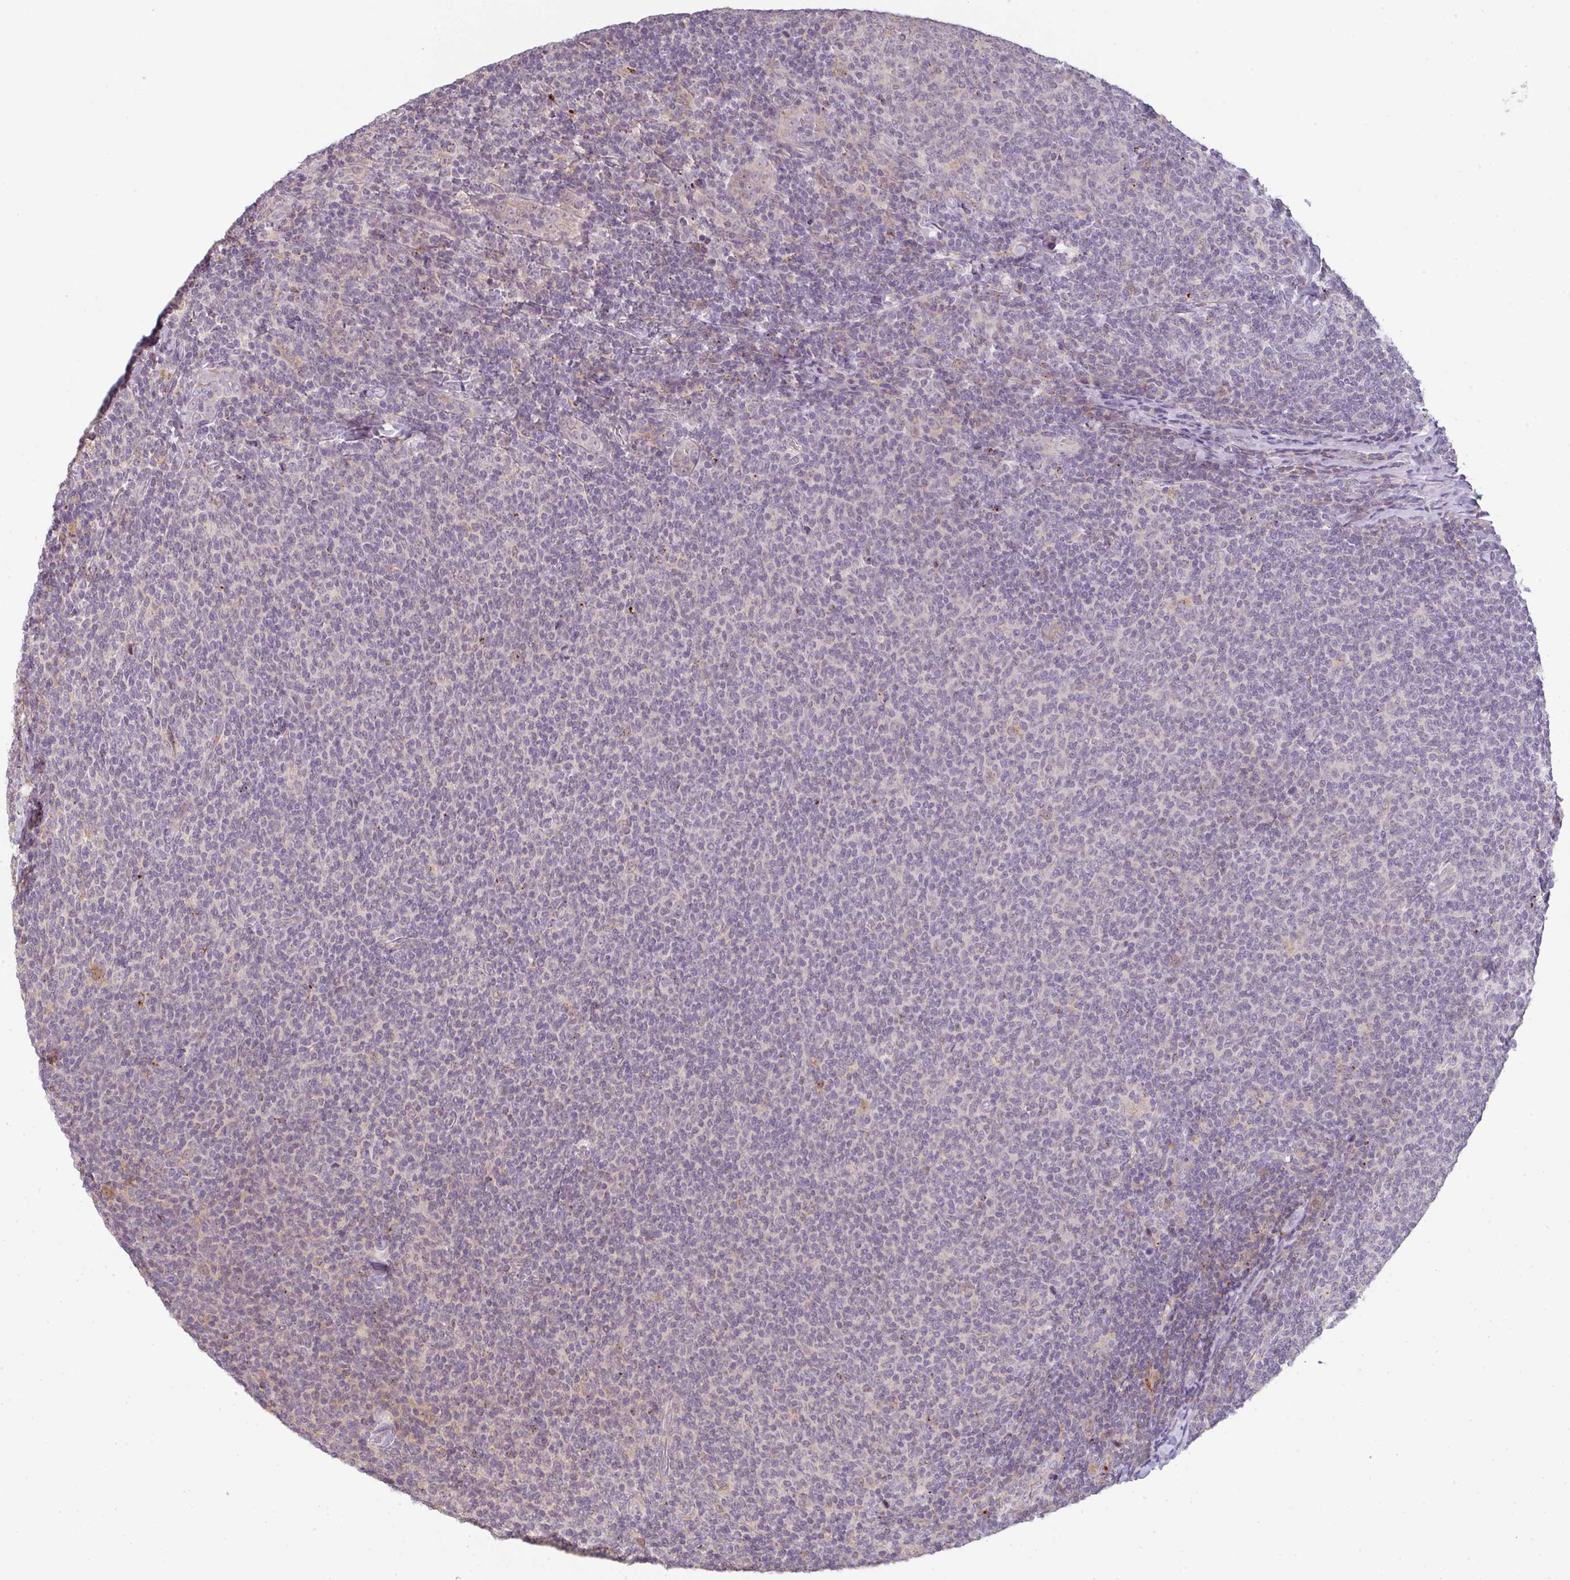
{"staining": {"intensity": "negative", "quantity": "none", "location": "none"}, "tissue": "lymphoma", "cell_type": "Tumor cells", "image_type": "cancer", "snomed": [{"axis": "morphology", "description": "Malignant lymphoma, non-Hodgkin's type, Low grade"}, {"axis": "topography", "description": "Lymph node"}], "caption": "DAB (3,3'-diaminobenzidine) immunohistochemical staining of human lymphoma exhibits no significant staining in tumor cells.", "gene": "TMEM237", "patient": {"sex": "male", "age": 52}}